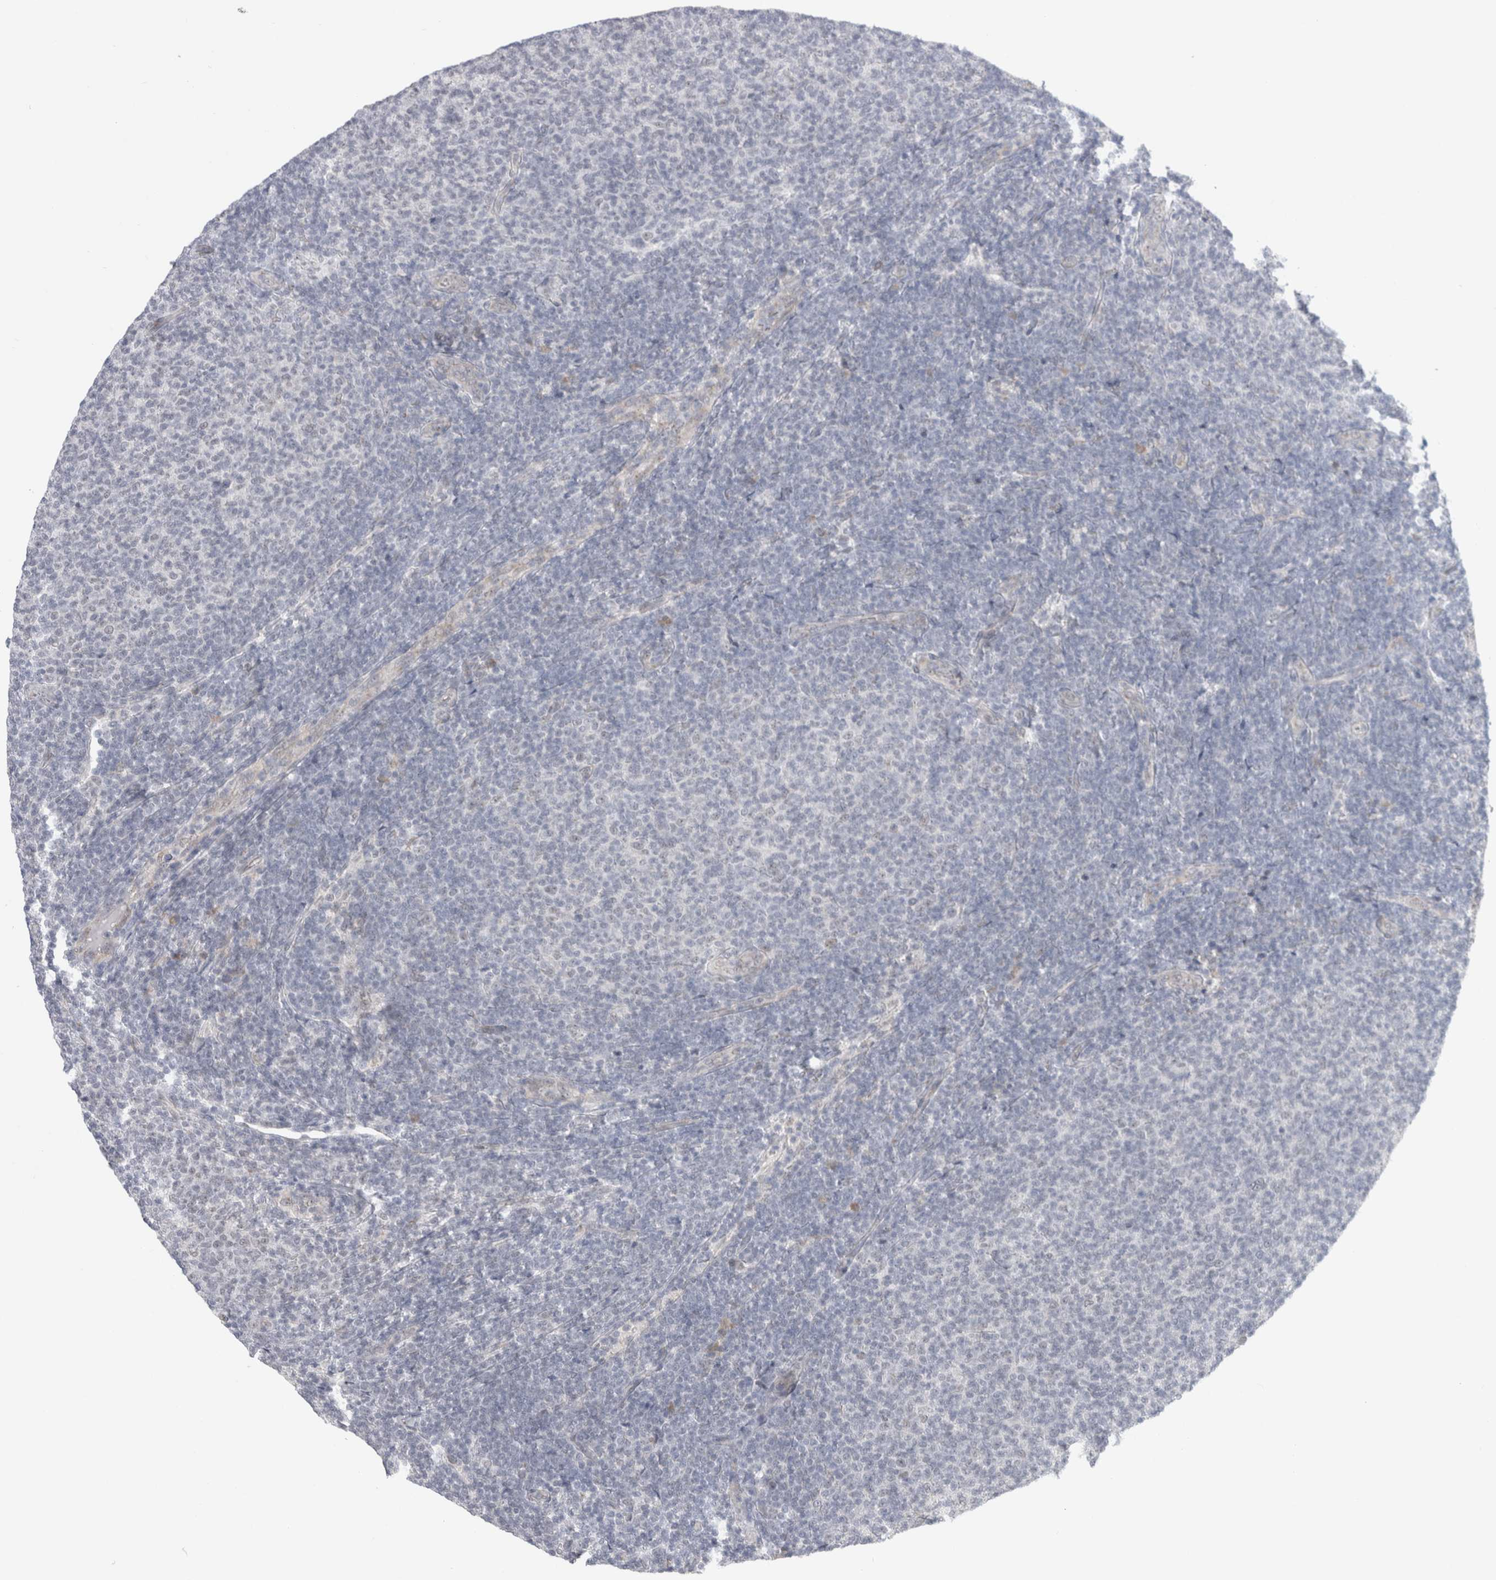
{"staining": {"intensity": "negative", "quantity": "none", "location": "none"}, "tissue": "lymphoma", "cell_type": "Tumor cells", "image_type": "cancer", "snomed": [{"axis": "morphology", "description": "Malignant lymphoma, non-Hodgkin's type, Low grade"}, {"axis": "topography", "description": "Lymph node"}], "caption": "Tumor cells are negative for protein expression in human lymphoma.", "gene": "TRMT1L", "patient": {"sex": "male", "age": 66}}